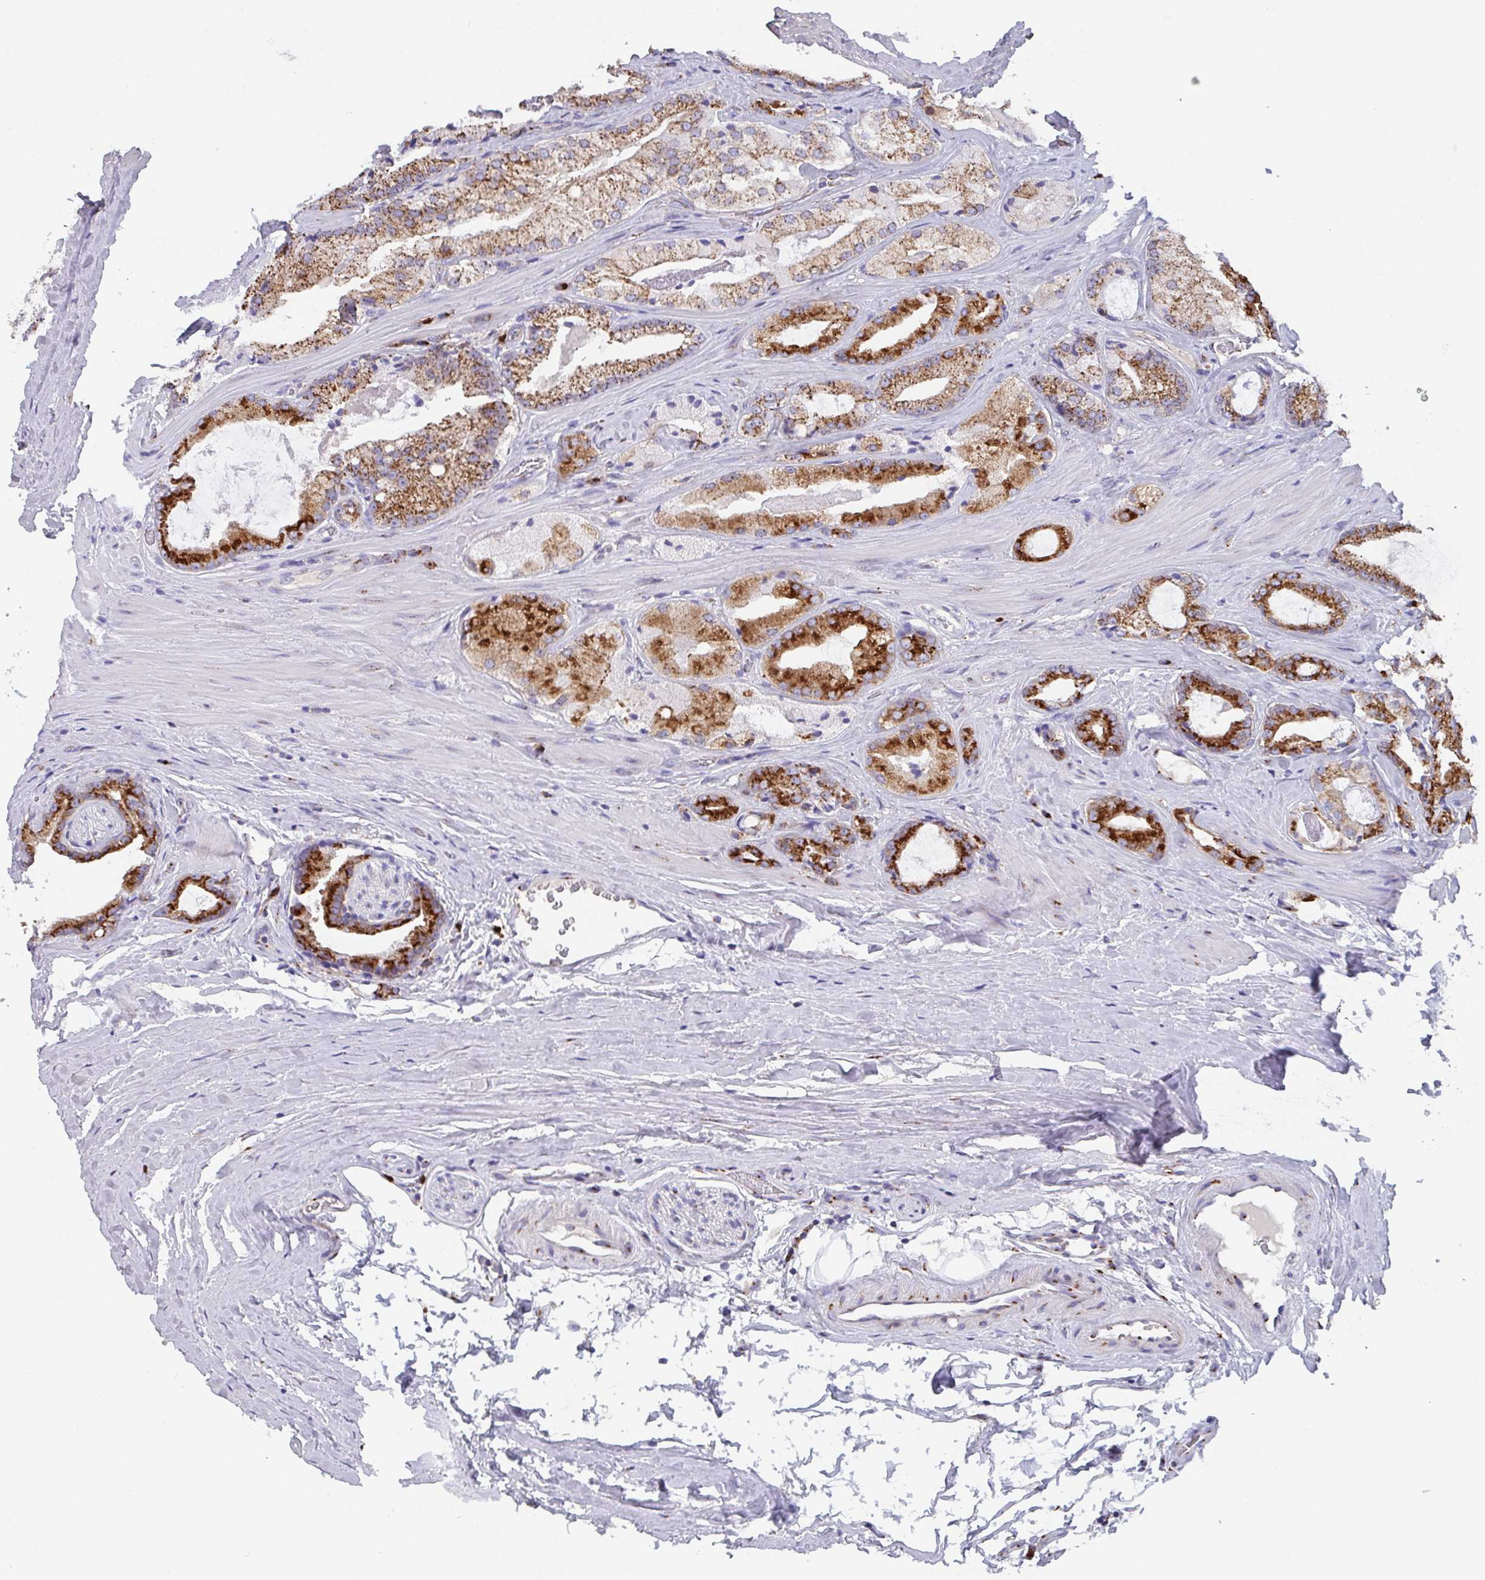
{"staining": {"intensity": "strong", "quantity": ">75%", "location": "cytoplasmic/membranous"}, "tissue": "prostate cancer", "cell_type": "Tumor cells", "image_type": "cancer", "snomed": [{"axis": "morphology", "description": "Adenocarcinoma, High grade"}, {"axis": "topography", "description": "Prostate"}], "caption": "Prostate cancer stained for a protein (brown) exhibits strong cytoplasmic/membranous positive expression in approximately >75% of tumor cells.", "gene": "PROSER3", "patient": {"sex": "male", "age": 68}}